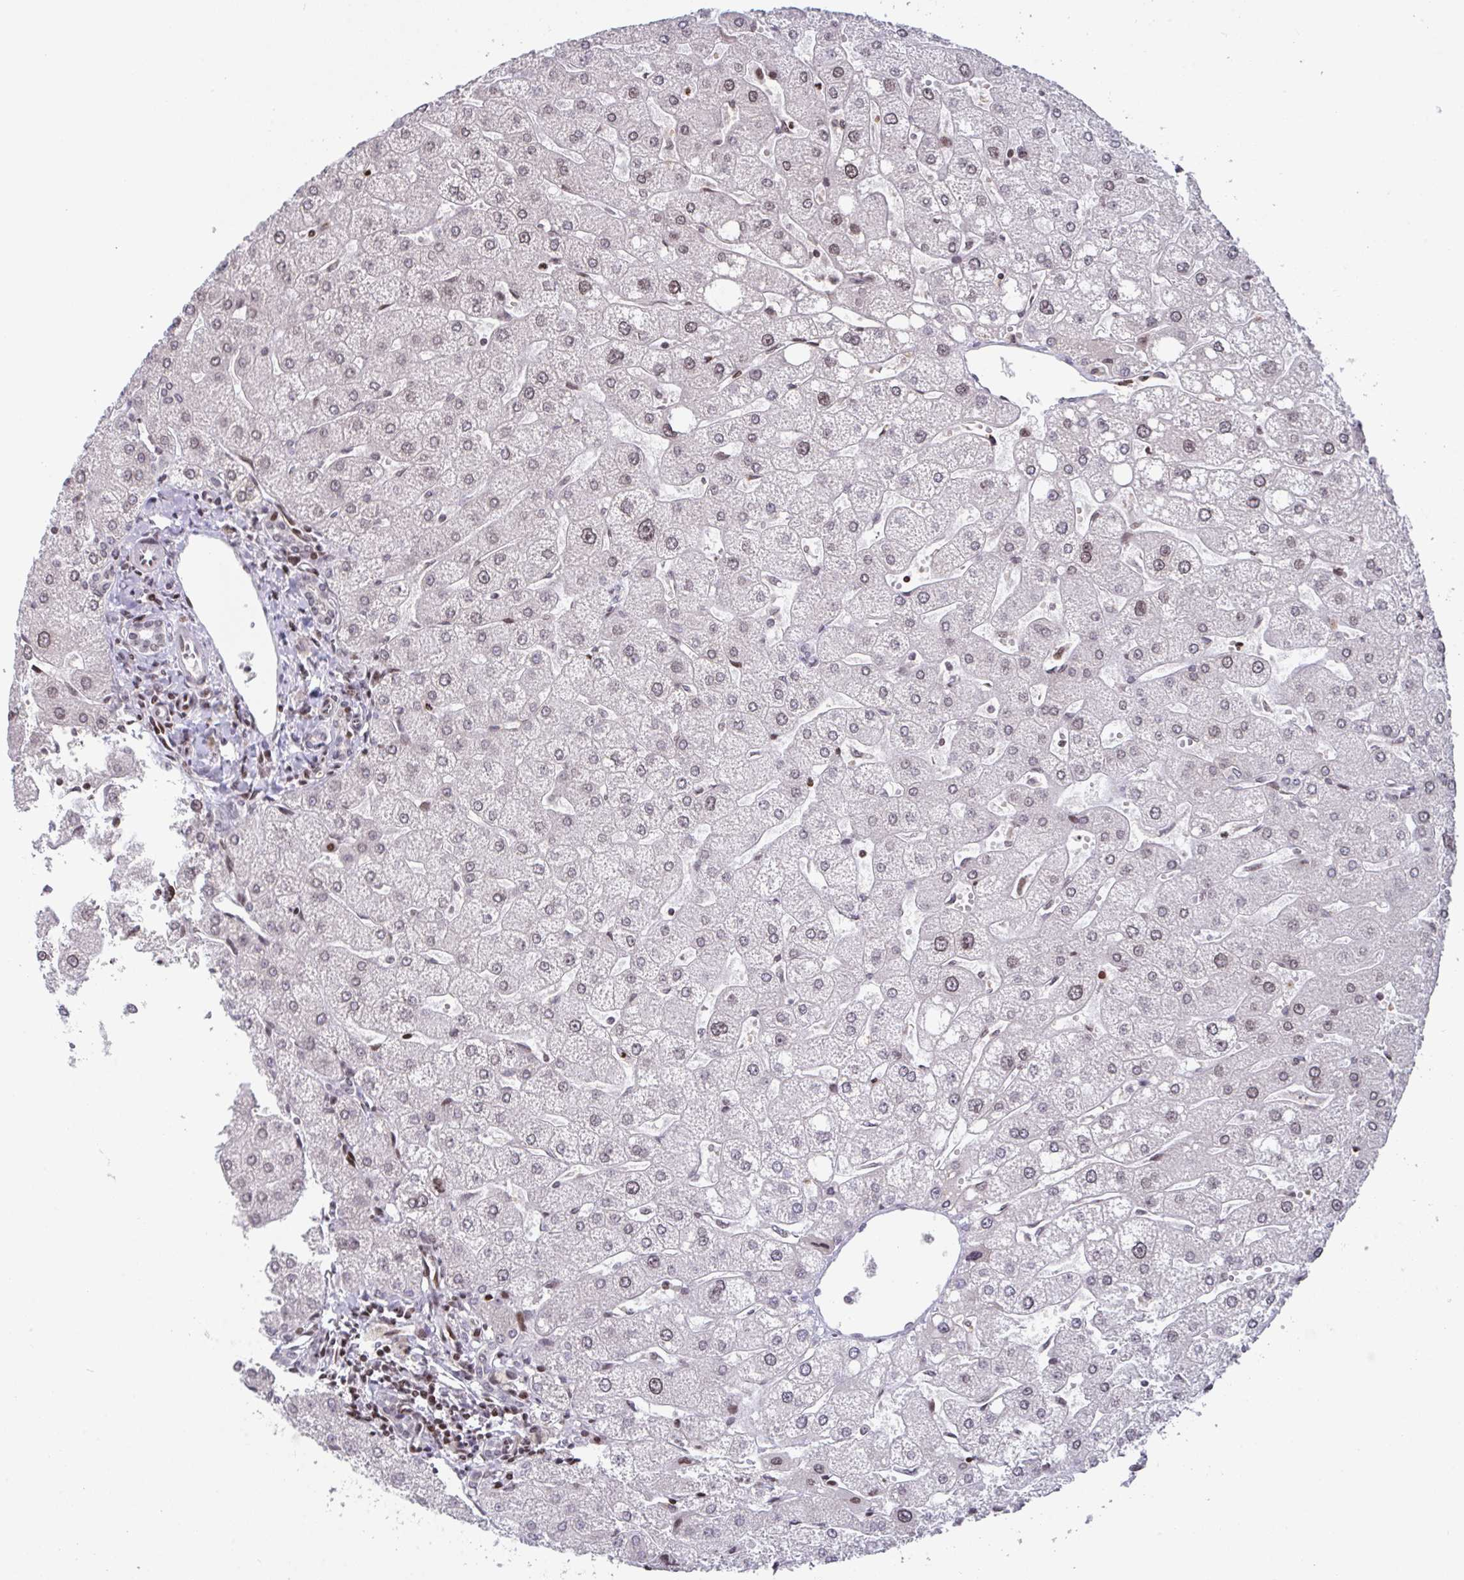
{"staining": {"intensity": "negative", "quantity": "none", "location": "none"}, "tissue": "liver", "cell_type": "Cholangiocytes", "image_type": "normal", "snomed": [{"axis": "morphology", "description": "Normal tissue, NOS"}, {"axis": "topography", "description": "Liver"}], "caption": "This is a micrograph of immunohistochemistry (IHC) staining of normal liver, which shows no staining in cholangiocytes. The staining is performed using DAB (3,3'-diaminobenzidine) brown chromogen with nuclei counter-stained in using hematoxylin.", "gene": "PCDHB8", "patient": {"sex": "male", "age": 67}}